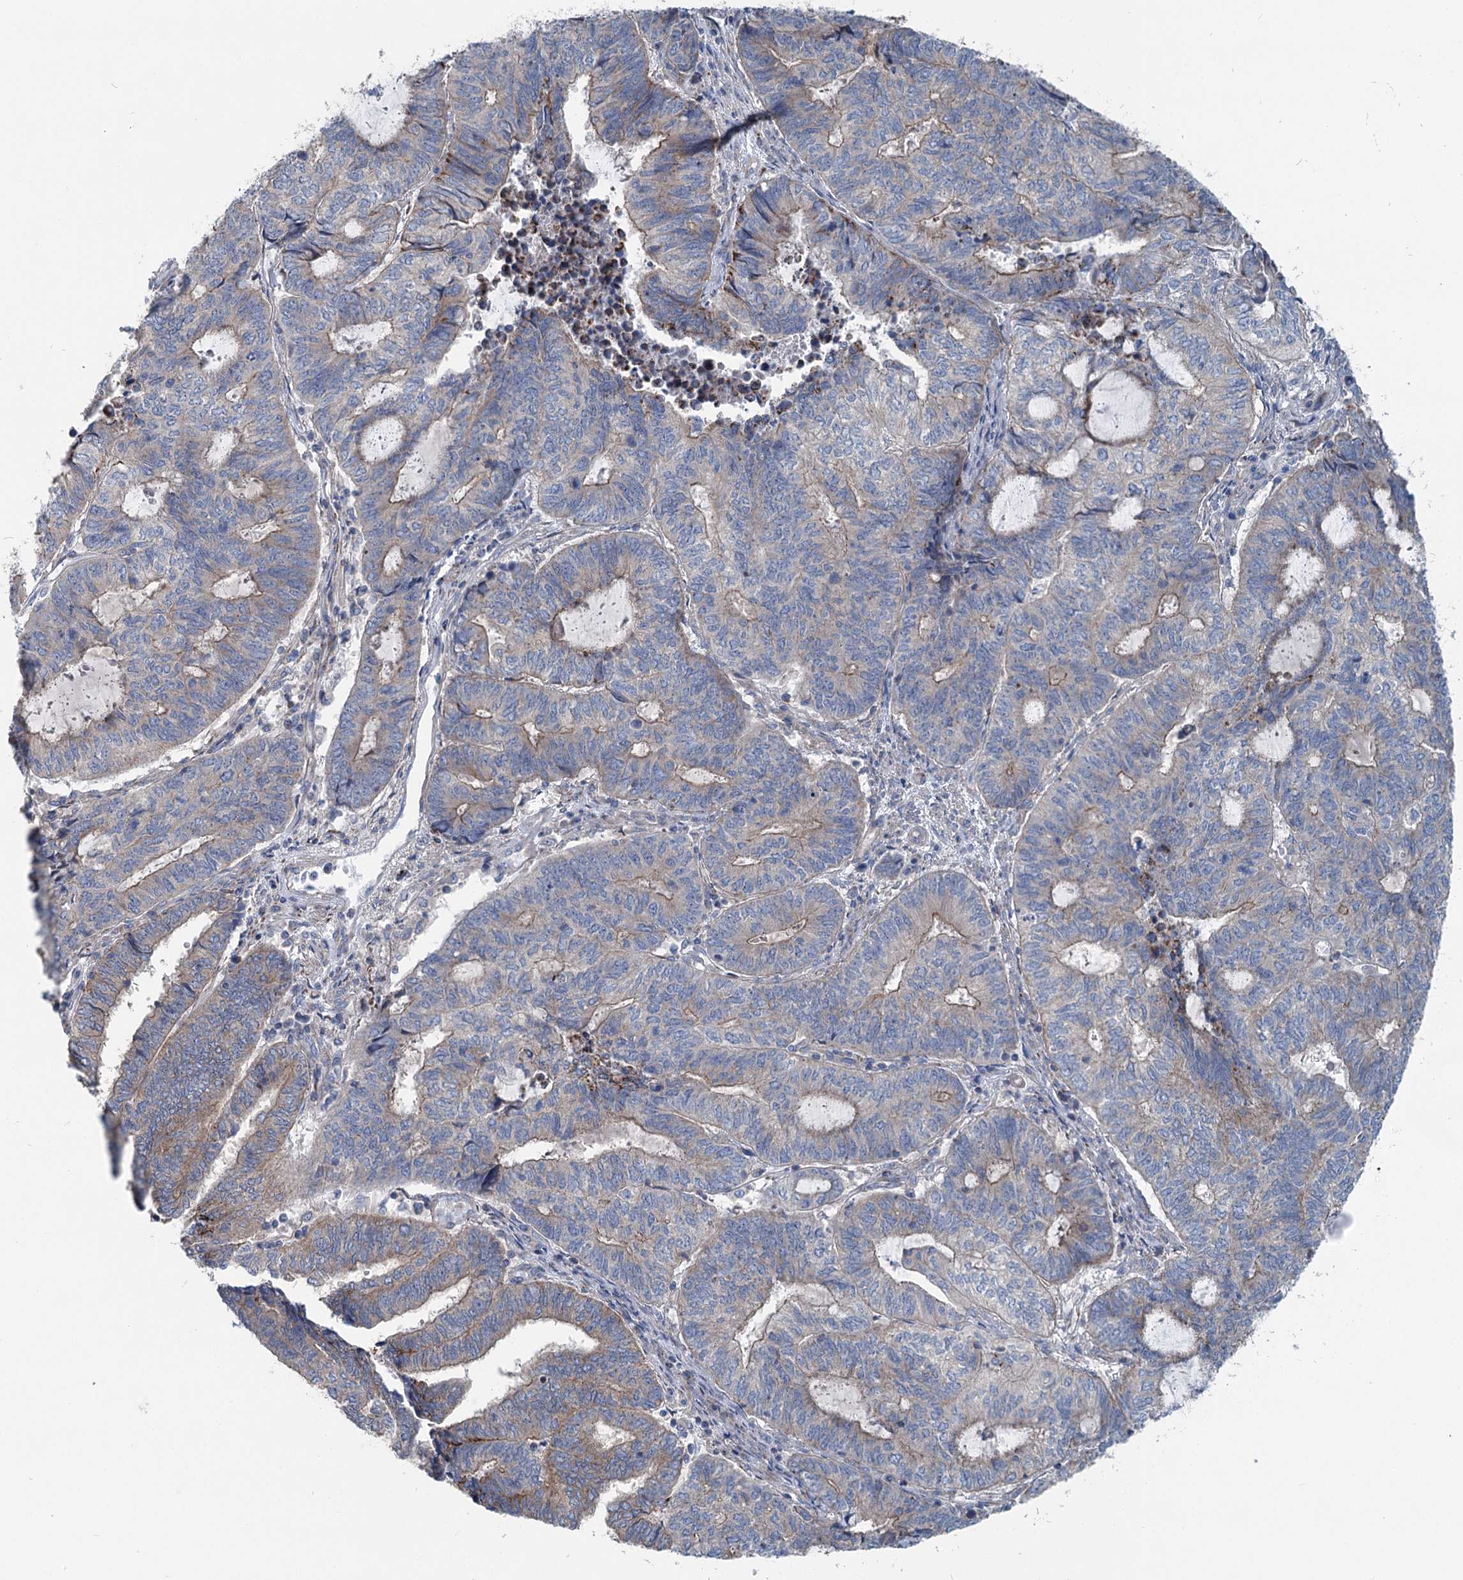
{"staining": {"intensity": "weak", "quantity": "25%-75%", "location": "cytoplasmic/membranous"}, "tissue": "endometrial cancer", "cell_type": "Tumor cells", "image_type": "cancer", "snomed": [{"axis": "morphology", "description": "Adenocarcinoma, NOS"}, {"axis": "topography", "description": "Uterus"}, {"axis": "topography", "description": "Endometrium"}], "caption": "This histopathology image demonstrates IHC staining of endometrial cancer (adenocarcinoma), with low weak cytoplasmic/membranous positivity in about 25%-75% of tumor cells.", "gene": "MARK2", "patient": {"sex": "female", "age": 70}}